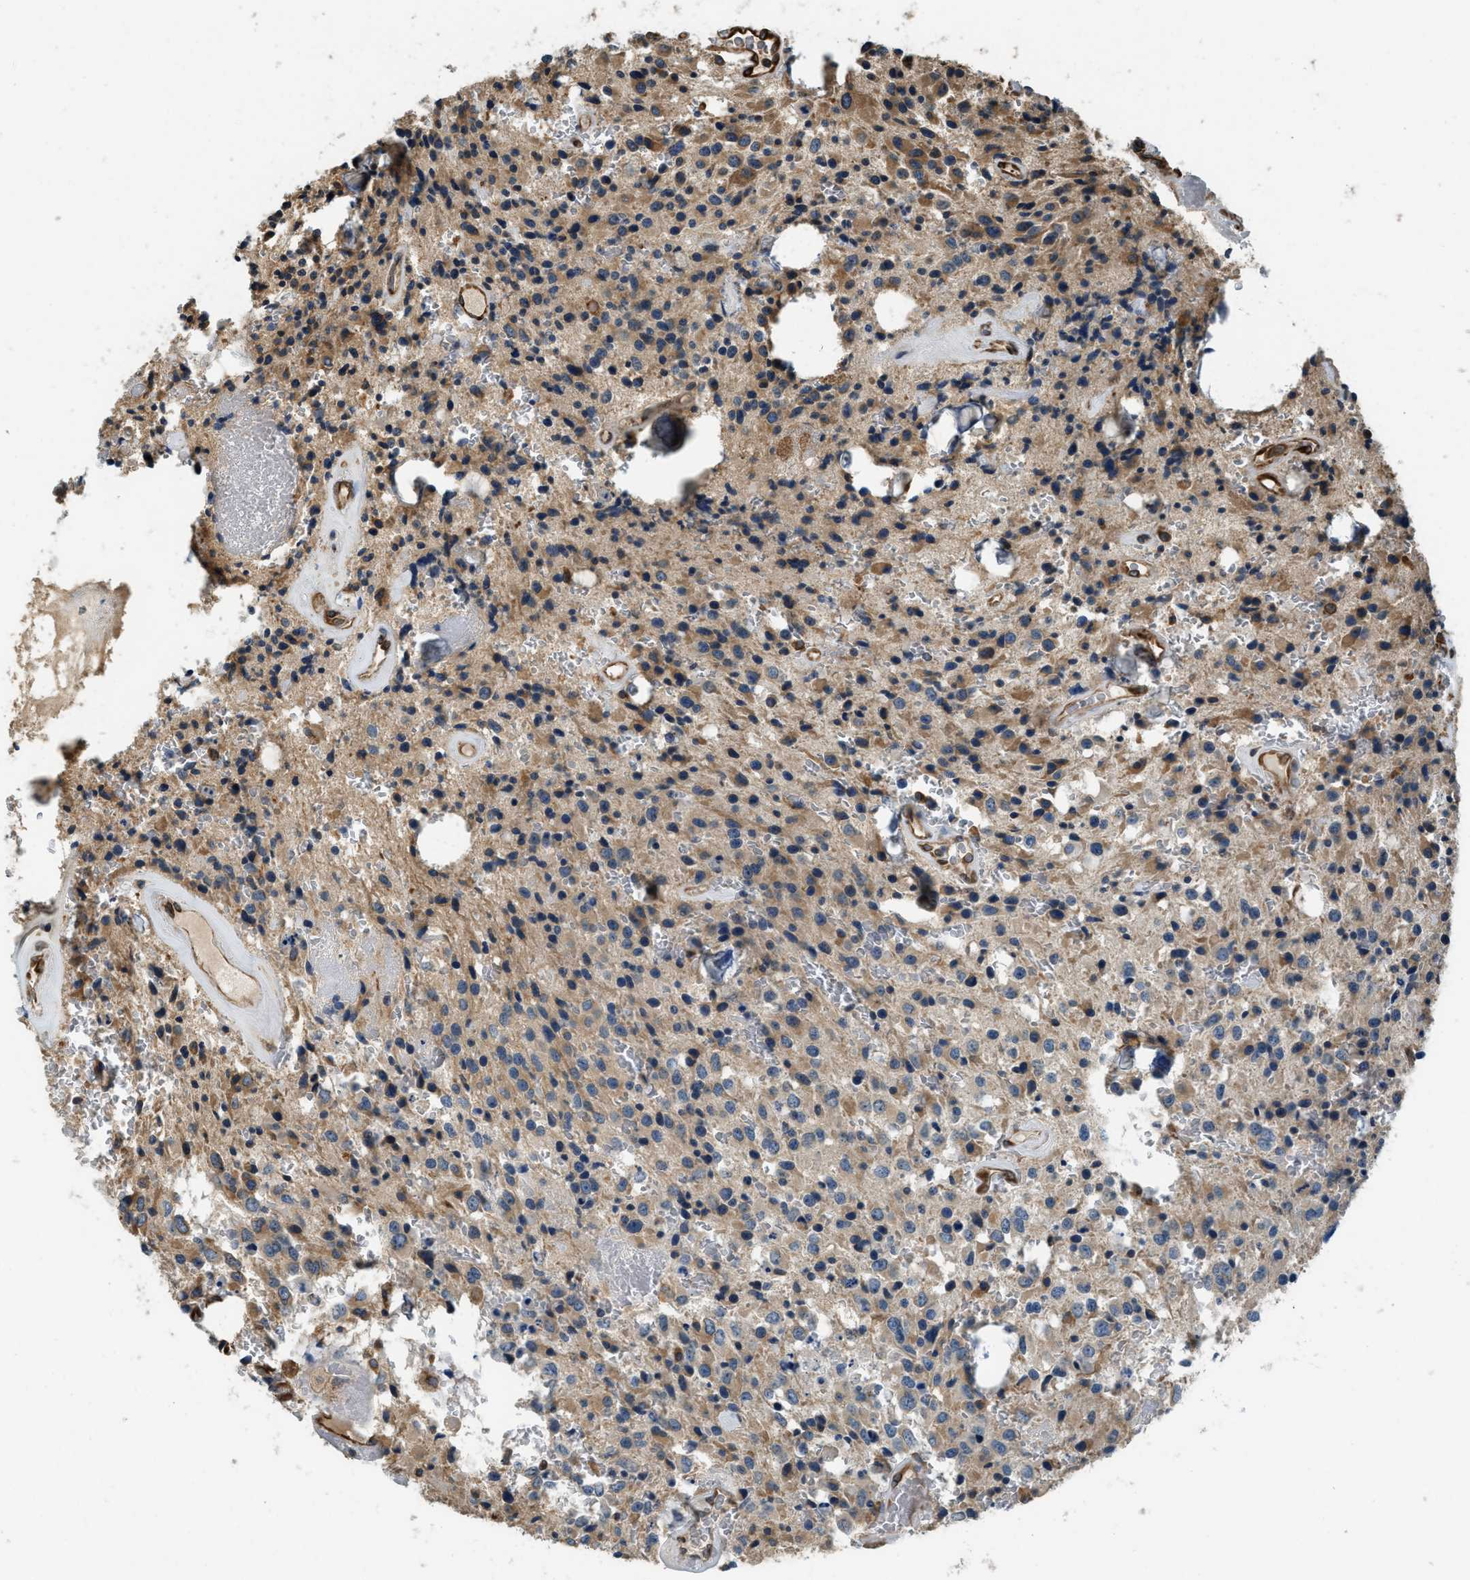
{"staining": {"intensity": "moderate", "quantity": ">75%", "location": "cytoplasmic/membranous"}, "tissue": "glioma", "cell_type": "Tumor cells", "image_type": "cancer", "snomed": [{"axis": "morphology", "description": "Glioma, malignant, Low grade"}, {"axis": "topography", "description": "Brain"}], "caption": "This is an image of immunohistochemistry (IHC) staining of glioma, which shows moderate staining in the cytoplasmic/membranous of tumor cells.", "gene": "BCAP31", "patient": {"sex": "male", "age": 58}}